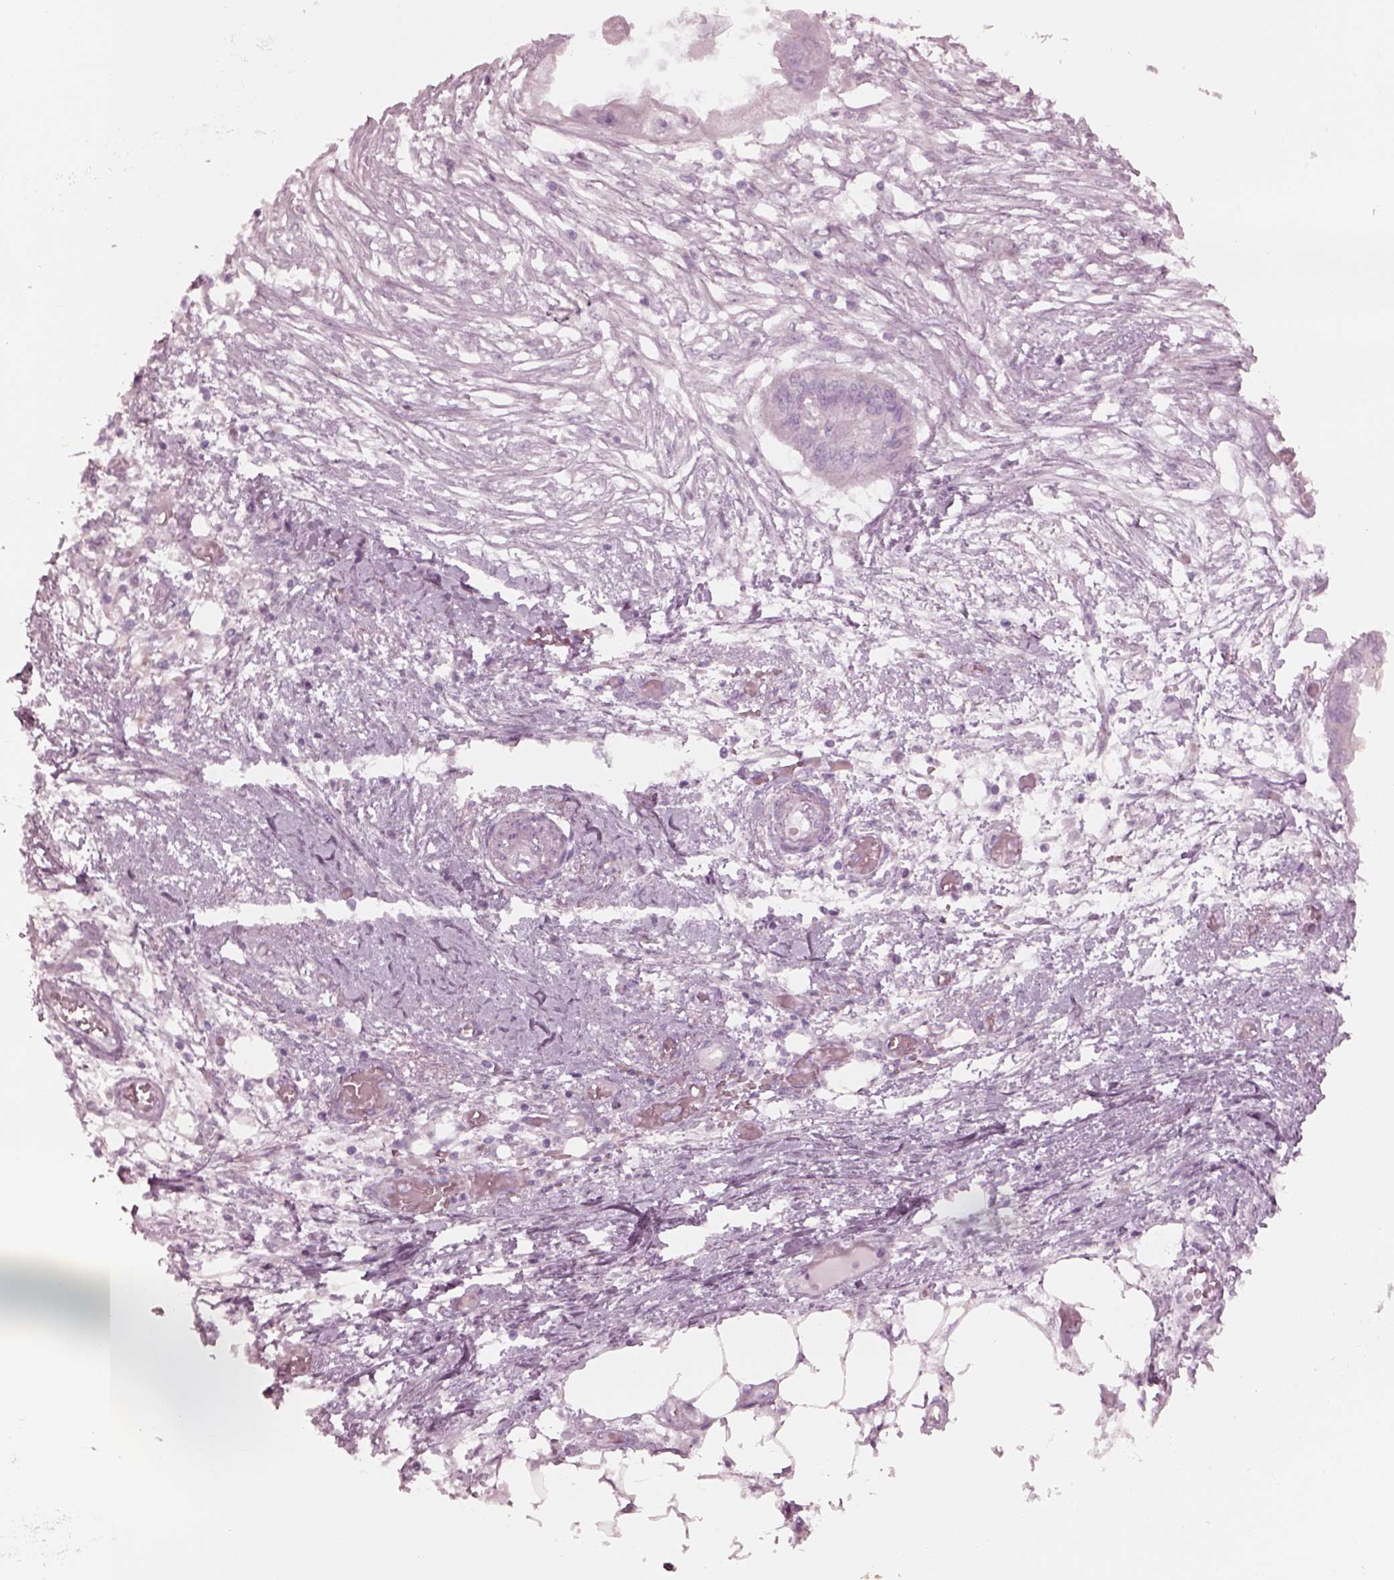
{"staining": {"intensity": "negative", "quantity": "none", "location": "none"}, "tissue": "endometrial cancer", "cell_type": "Tumor cells", "image_type": "cancer", "snomed": [{"axis": "morphology", "description": "Adenocarcinoma, NOS"}, {"axis": "morphology", "description": "Adenocarcinoma, metastatic, NOS"}, {"axis": "topography", "description": "Adipose tissue"}, {"axis": "topography", "description": "Endometrium"}], "caption": "High power microscopy image of an immunohistochemistry (IHC) photomicrograph of endometrial metastatic adenocarcinoma, revealing no significant expression in tumor cells.", "gene": "KRTAP24-1", "patient": {"sex": "female", "age": 67}}